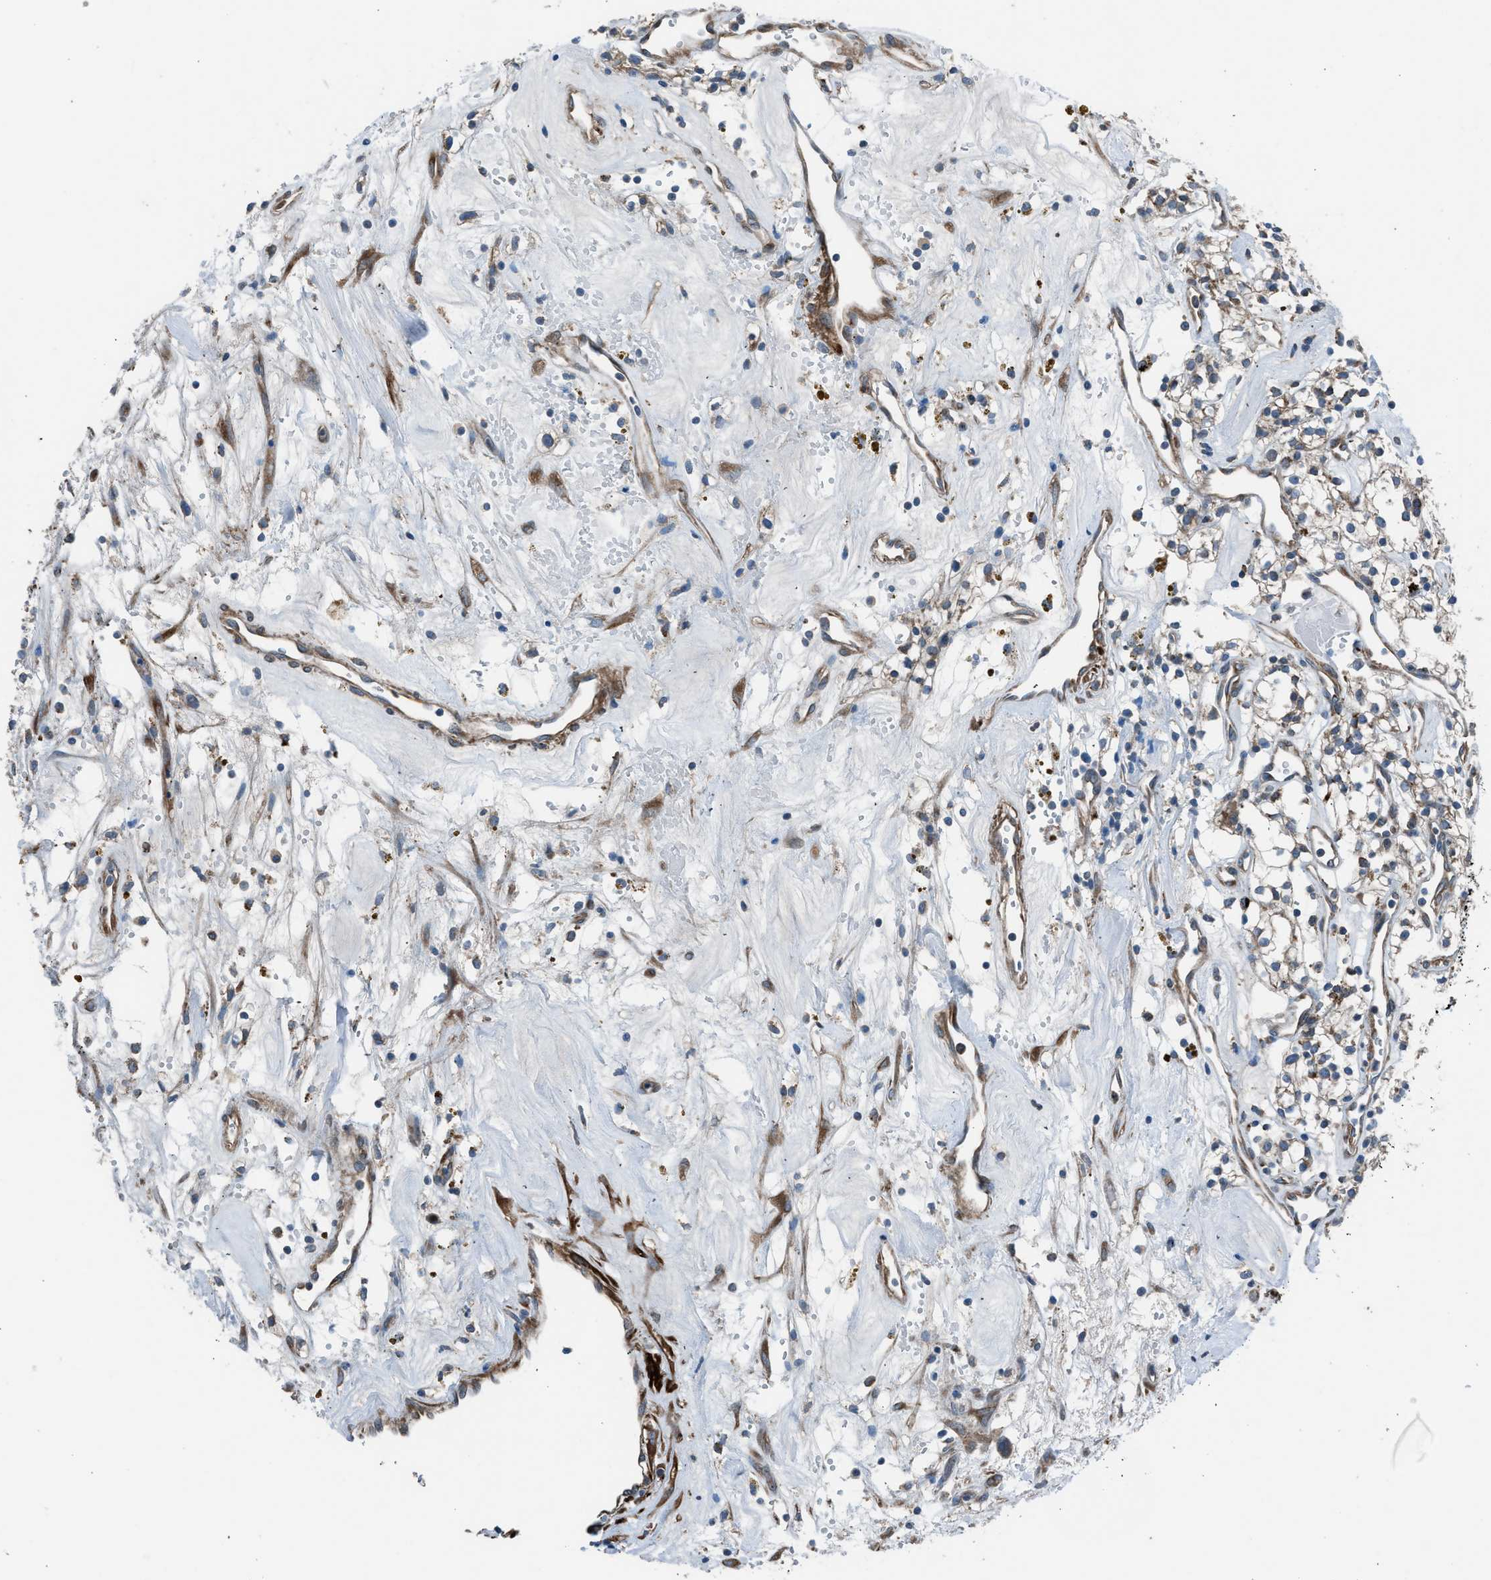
{"staining": {"intensity": "weak", "quantity": ">75%", "location": "cytoplasmic/membranous"}, "tissue": "renal cancer", "cell_type": "Tumor cells", "image_type": "cancer", "snomed": [{"axis": "morphology", "description": "Adenocarcinoma, NOS"}, {"axis": "topography", "description": "Kidney"}], "caption": "Immunohistochemical staining of human renal adenocarcinoma displays low levels of weak cytoplasmic/membranous expression in about >75% of tumor cells.", "gene": "LMBR1", "patient": {"sex": "male", "age": 59}}